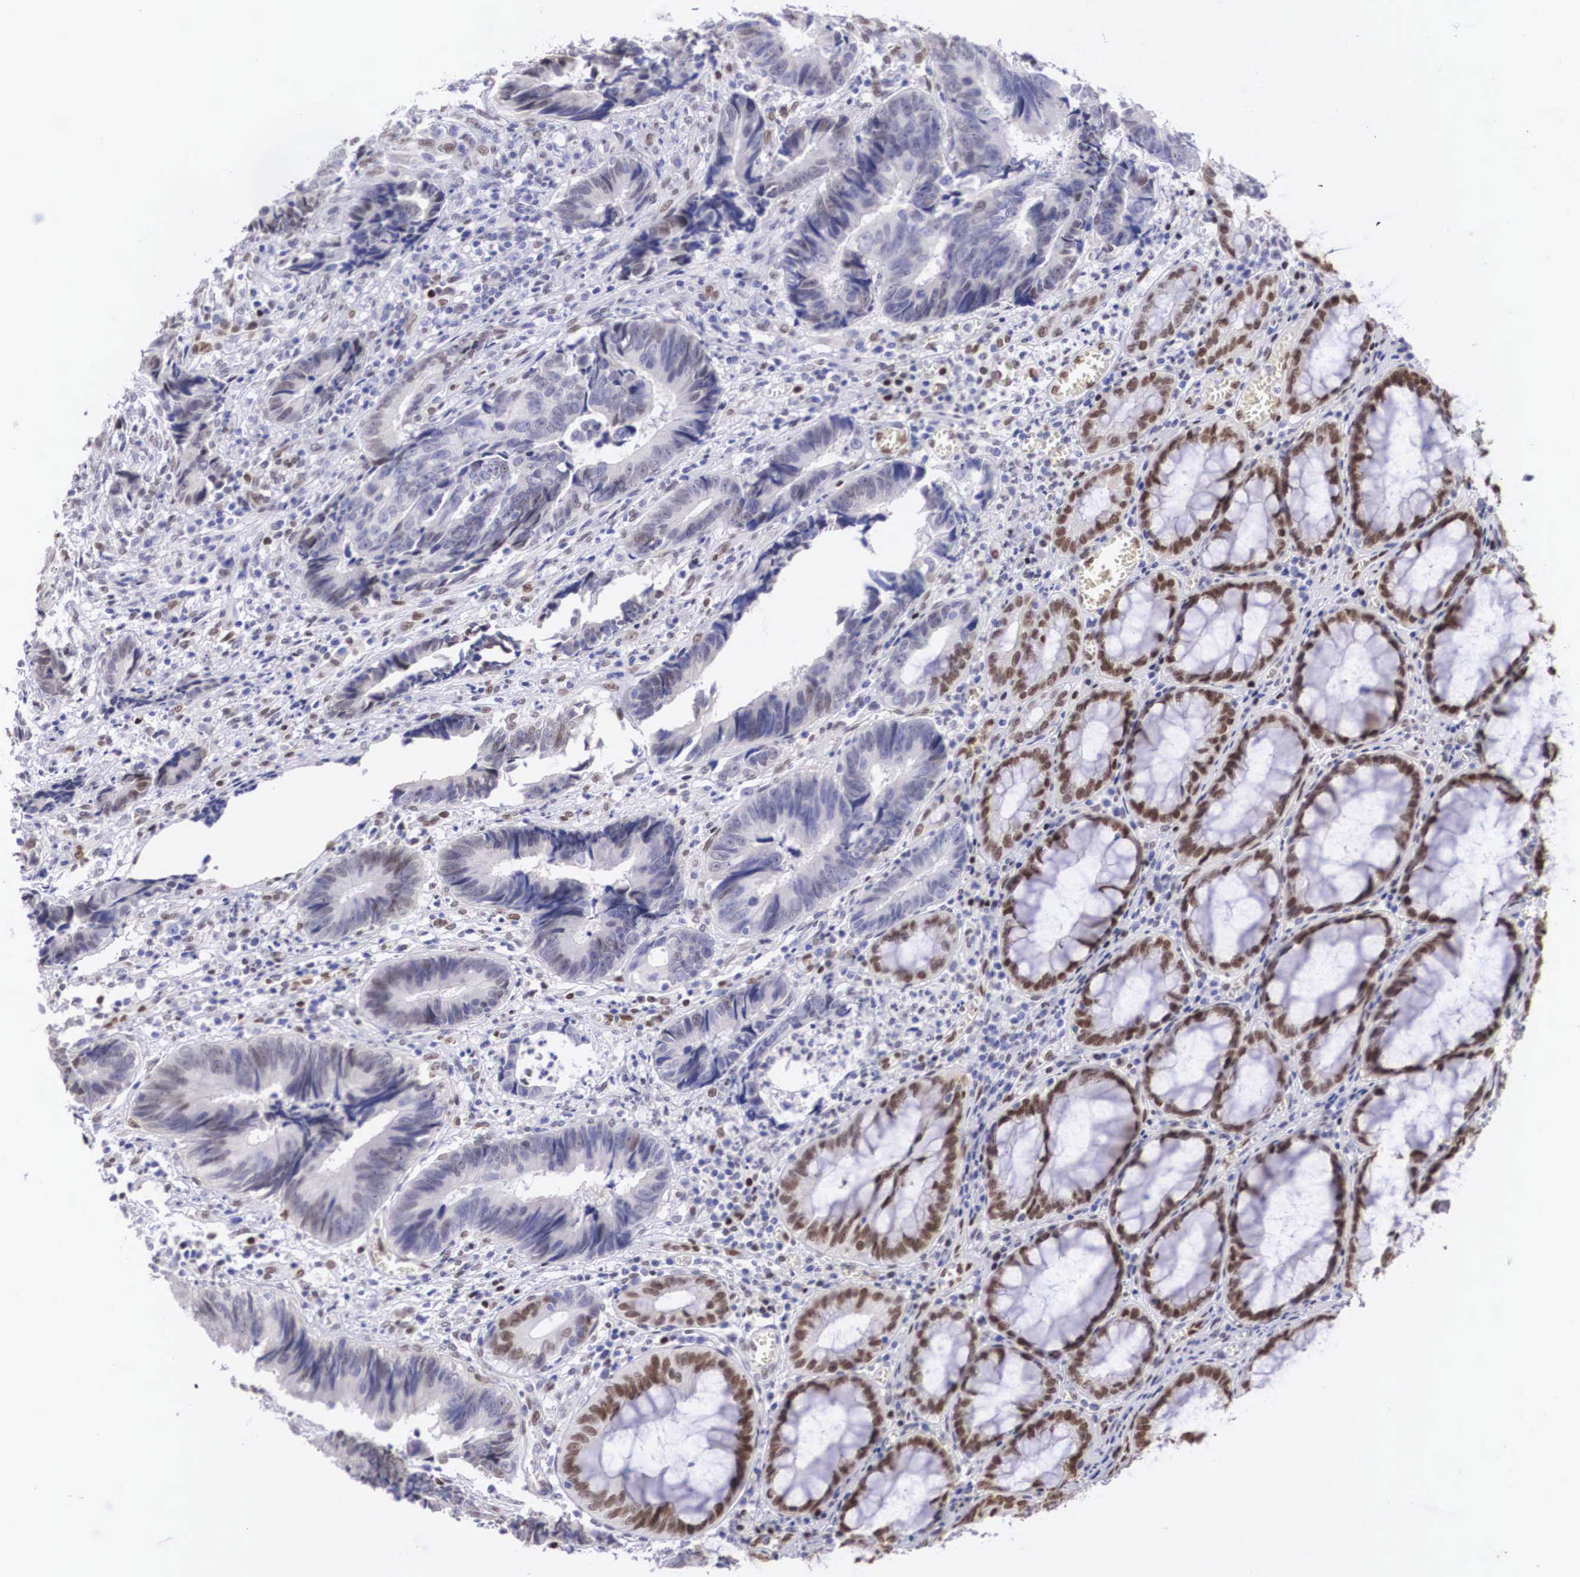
{"staining": {"intensity": "weak", "quantity": "<25%", "location": "nuclear"}, "tissue": "colorectal cancer", "cell_type": "Tumor cells", "image_type": "cancer", "snomed": [{"axis": "morphology", "description": "Adenocarcinoma, NOS"}, {"axis": "topography", "description": "Rectum"}], "caption": "Image shows no significant protein staining in tumor cells of colorectal adenocarcinoma.", "gene": "HMGN5", "patient": {"sex": "female", "age": 98}}